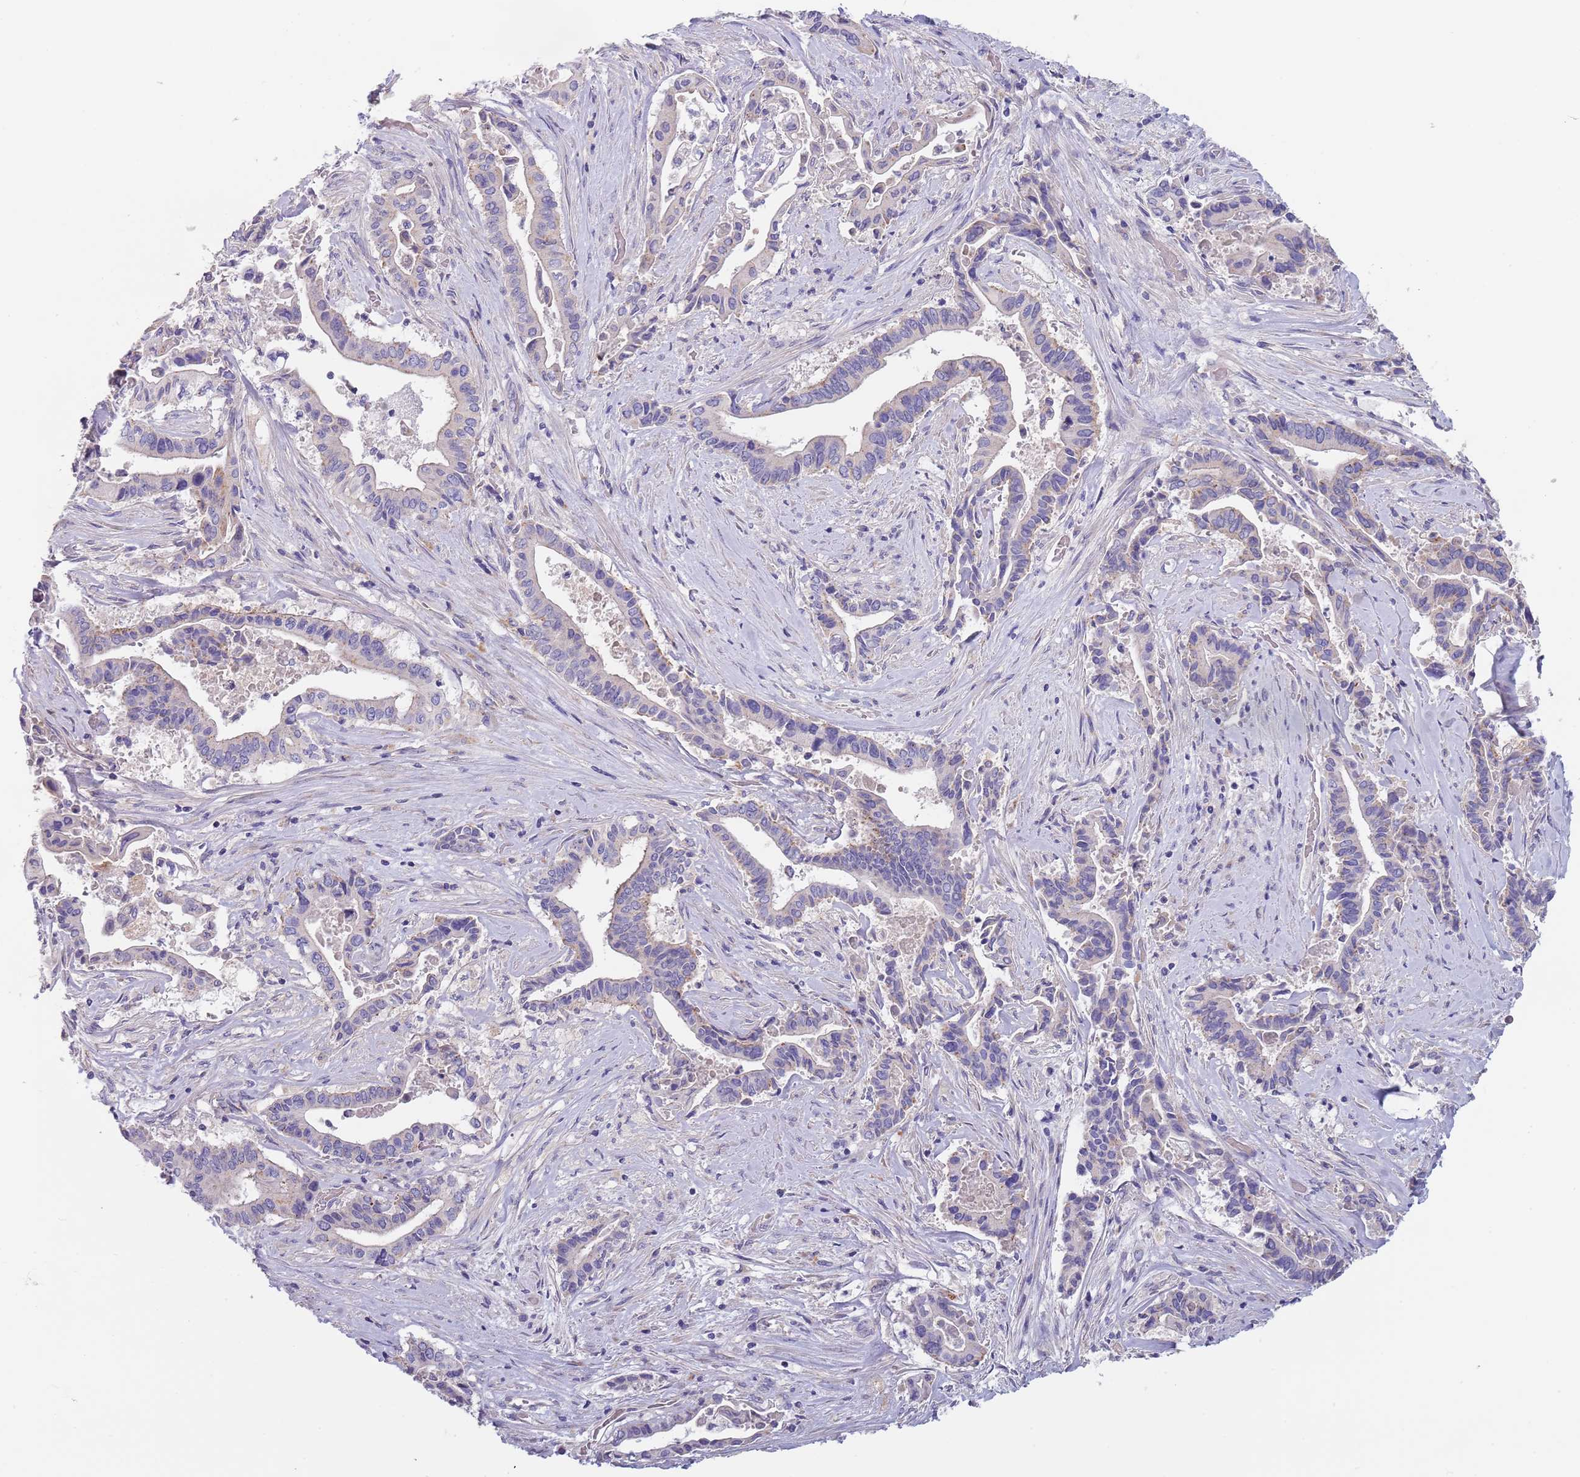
{"staining": {"intensity": "negative", "quantity": "none", "location": "none"}, "tissue": "pancreatic cancer", "cell_type": "Tumor cells", "image_type": "cancer", "snomed": [{"axis": "morphology", "description": "Adenocarcinoma, NOS"}, {"axis": "topography", "description": "Pancreas"}], "caption": "An image of human pancreatic cancer (adenocarcinoma) is negative for staining in tumor cells.", "gene": "MAN1C1", "patient": {"sex": "female", "age": 77}}